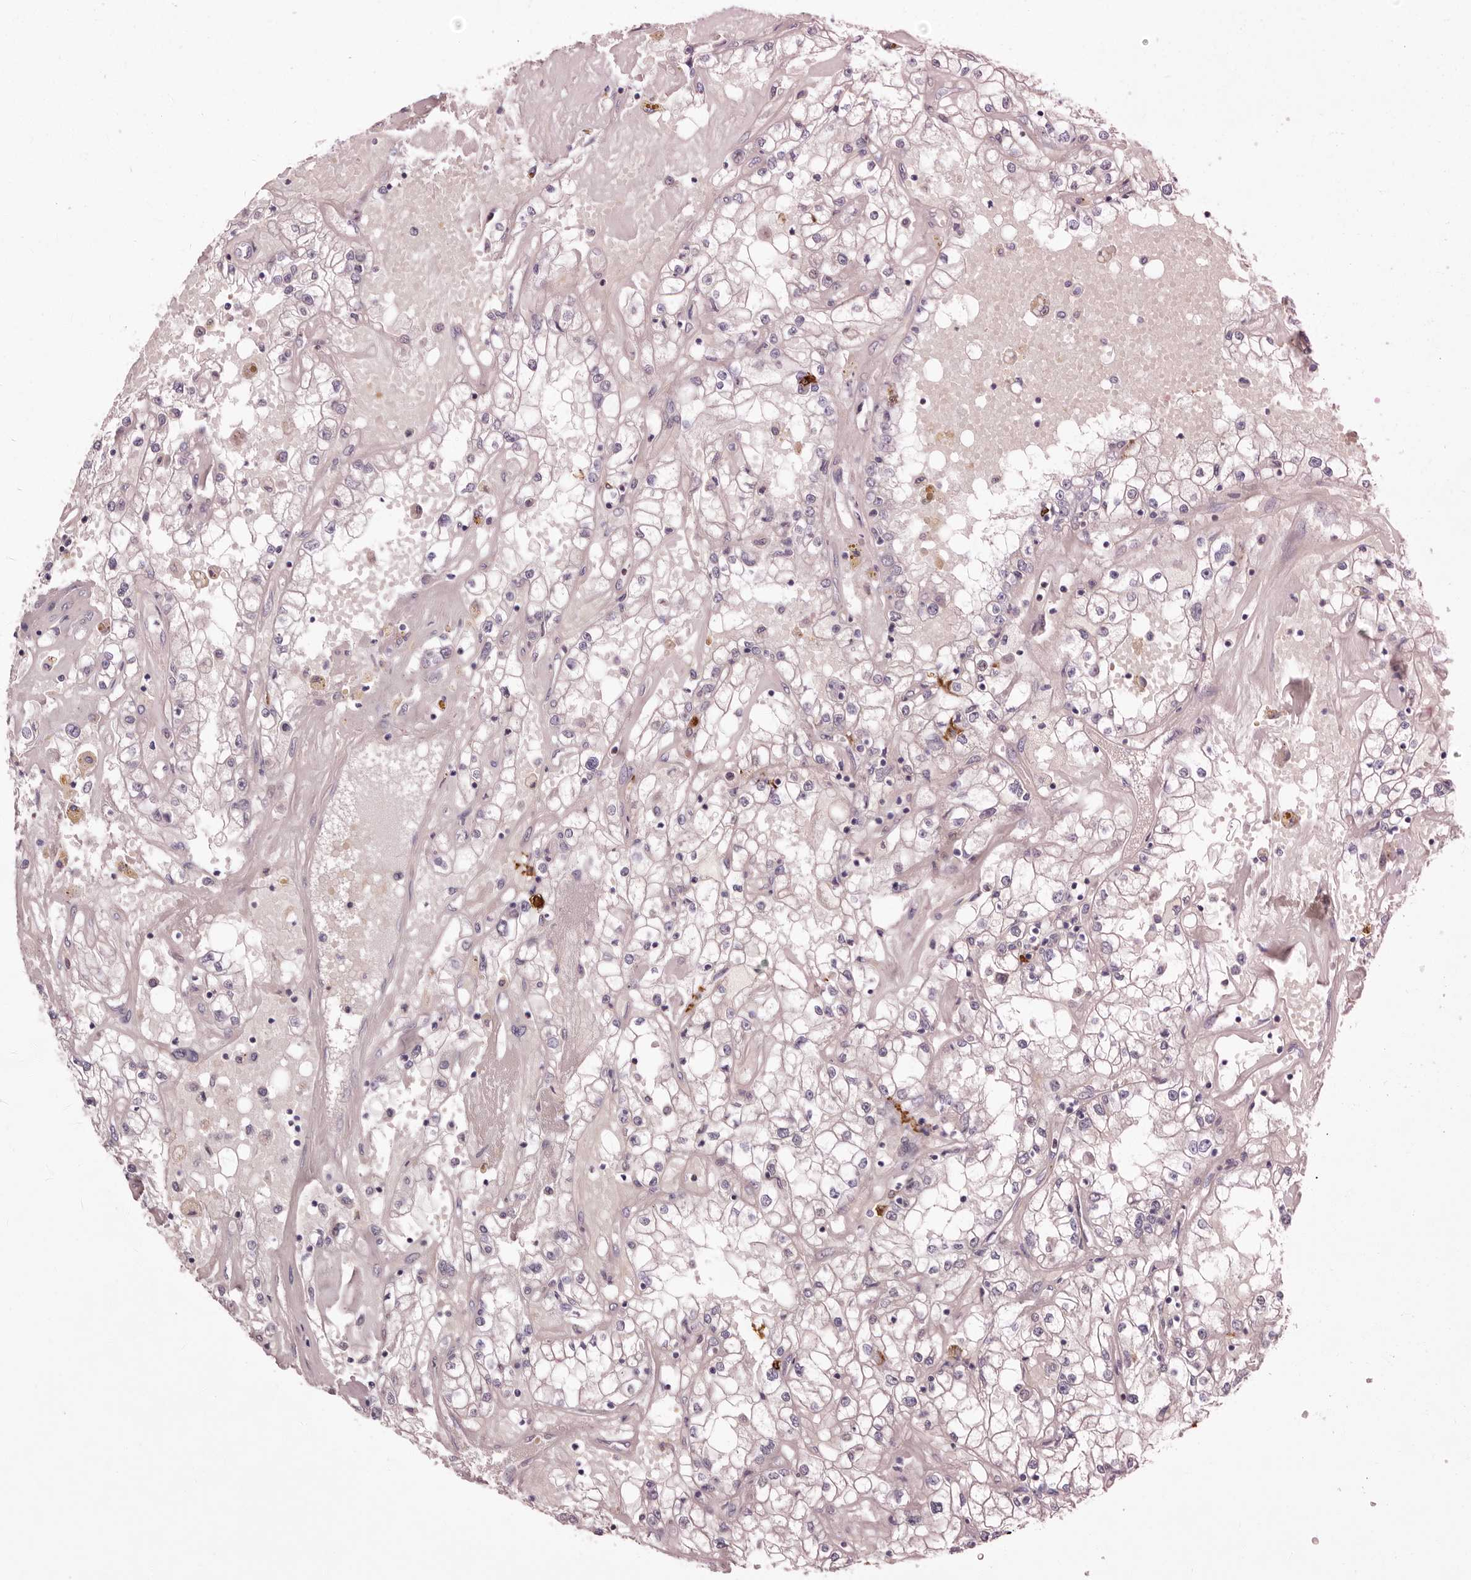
{"staining": {"intensity": "negative", "quantity": "none", "location": "none"}, "tissue": "renal cancer", "cell_type": "Tumor cells", "image_type": "cancer", "snomed": [{"axis": "morphology", "description": "Adenocarcinoma, NOS"}, {"axis": "topography", "description": "Kidney"}], "caption": "Immunohistochemical staining of adenocarcinoma (renal) reveals no significant staining in tumor cells. Brightfield microscopy of immunohistochemistry (IHC) stained with DAB (brown) and hematoxylin (blue), captured at high magnification.", "gene": "S1PR5", "patient": {"sex": "male", "age": 56}}